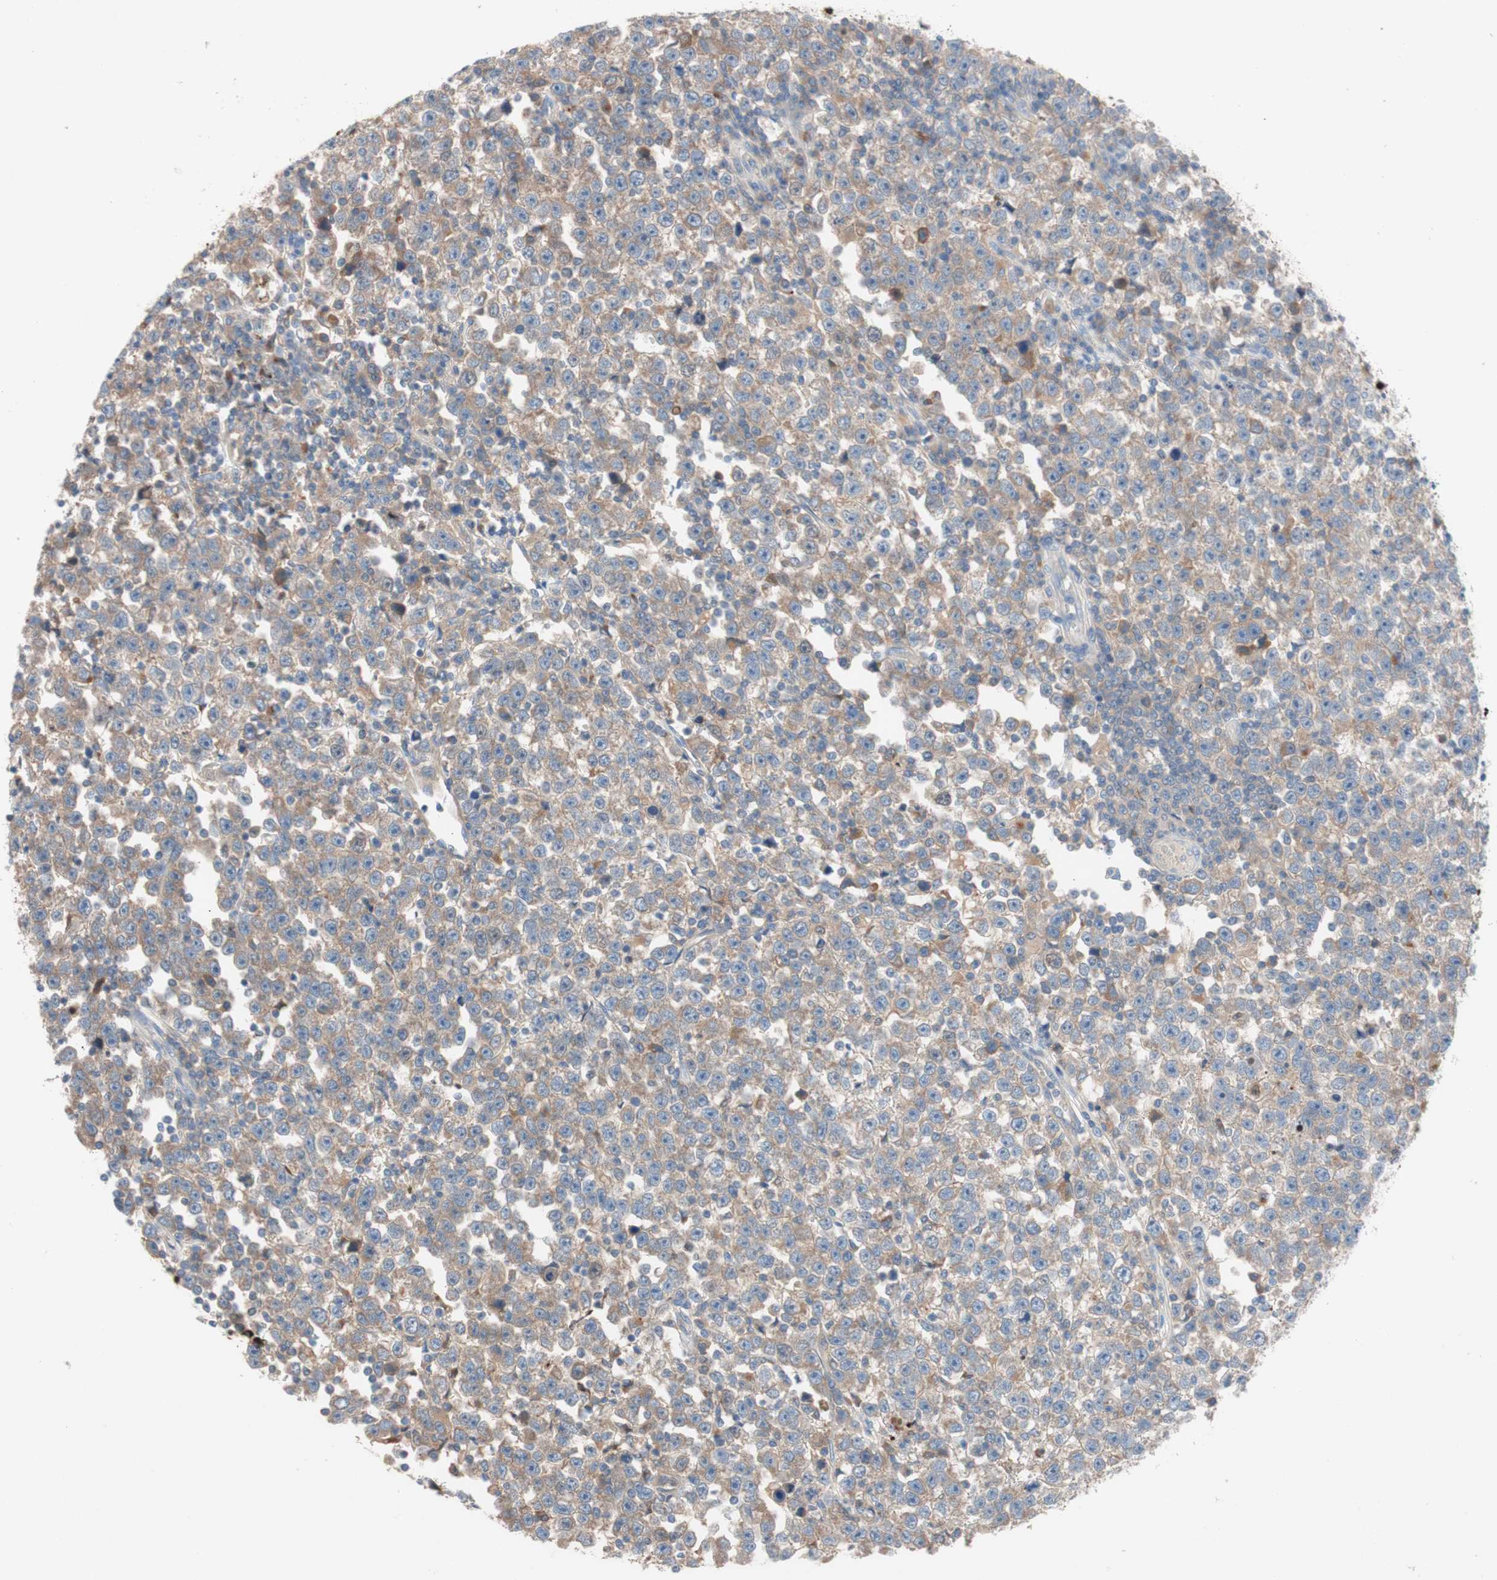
{"staining": {"intensity": "weak", "quantity": ">75%", "location": "cytoplasmic/membranous"}, "tissue": "testis cancer", "cell_type": "Tumor cells", "image_type": "cancer", "snomed": [{"axis": "morphology", "description": "Seminoma, NOS"}, {"axis": "topography", "description": "Testis"}], "caption": "This image reveals immunohistochemistry staining of human testis cancer (seminoma), with low weak cytoplasmic/membranous positivity in about >75% of tumor cells.", "gene": "CLEC4D", "patient": {"sex": "male", "age": 43}}